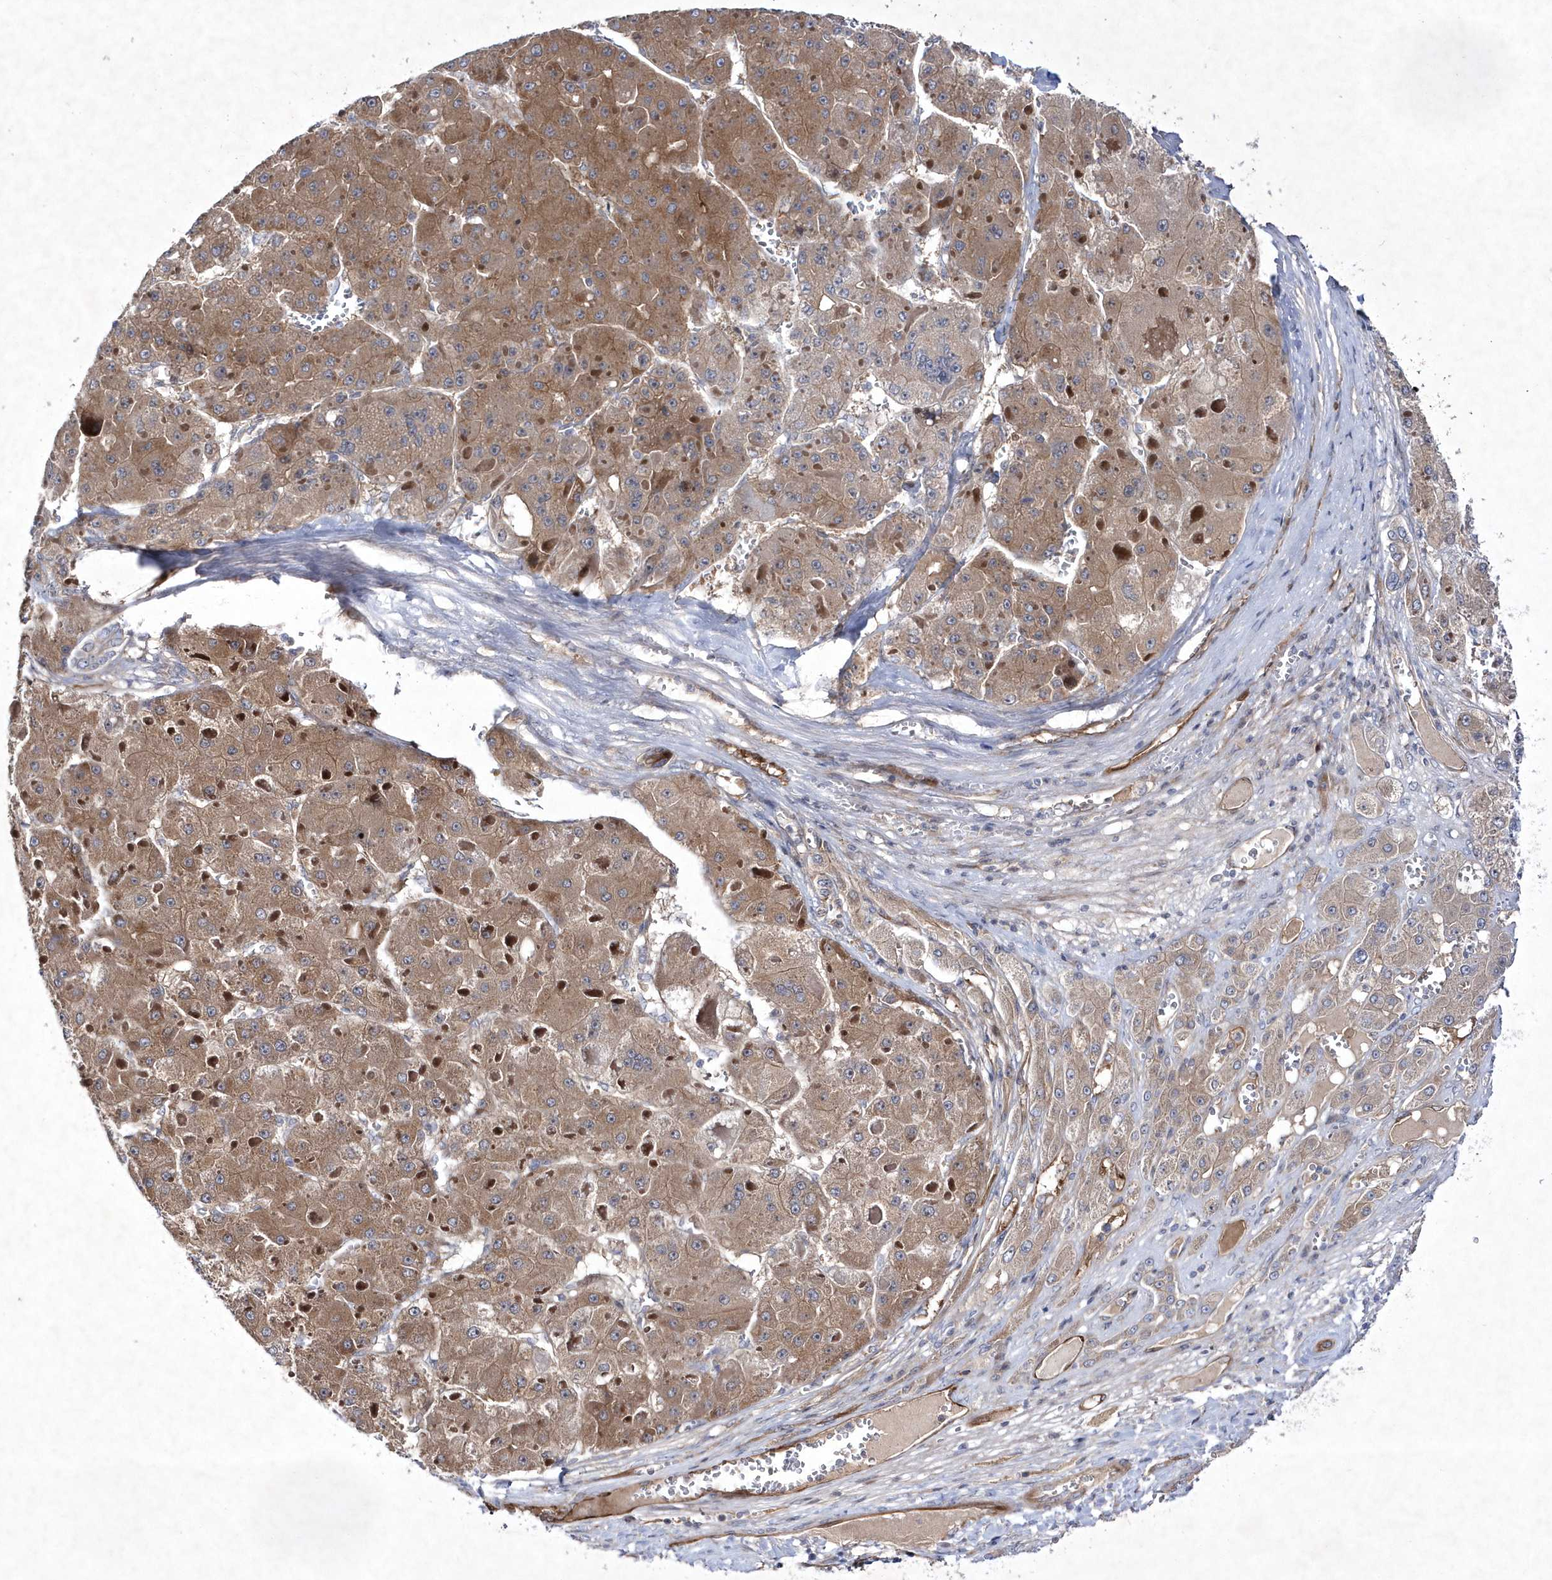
{"staining": {"intensity": "moderate", "quantity": ">75%", "location": "cytoplasmic/membranous"}, "tissue": "liver cancer", "cell_type": "Tumor cells", "image_type": "cancer", "snomed": [{"axis": "morphology", "description": "Carcinoma, Hepatocellular, NOS"}, {"axis": "topography", "description": "Liver"}], "caption": "A brown stain labels moderate cytoplasmic/membranous positivity of a protein in liver hepatocellular carcinoma tumor cells.", "gene": "DSPP", "patient": {"sex": "female", "age": 73}}